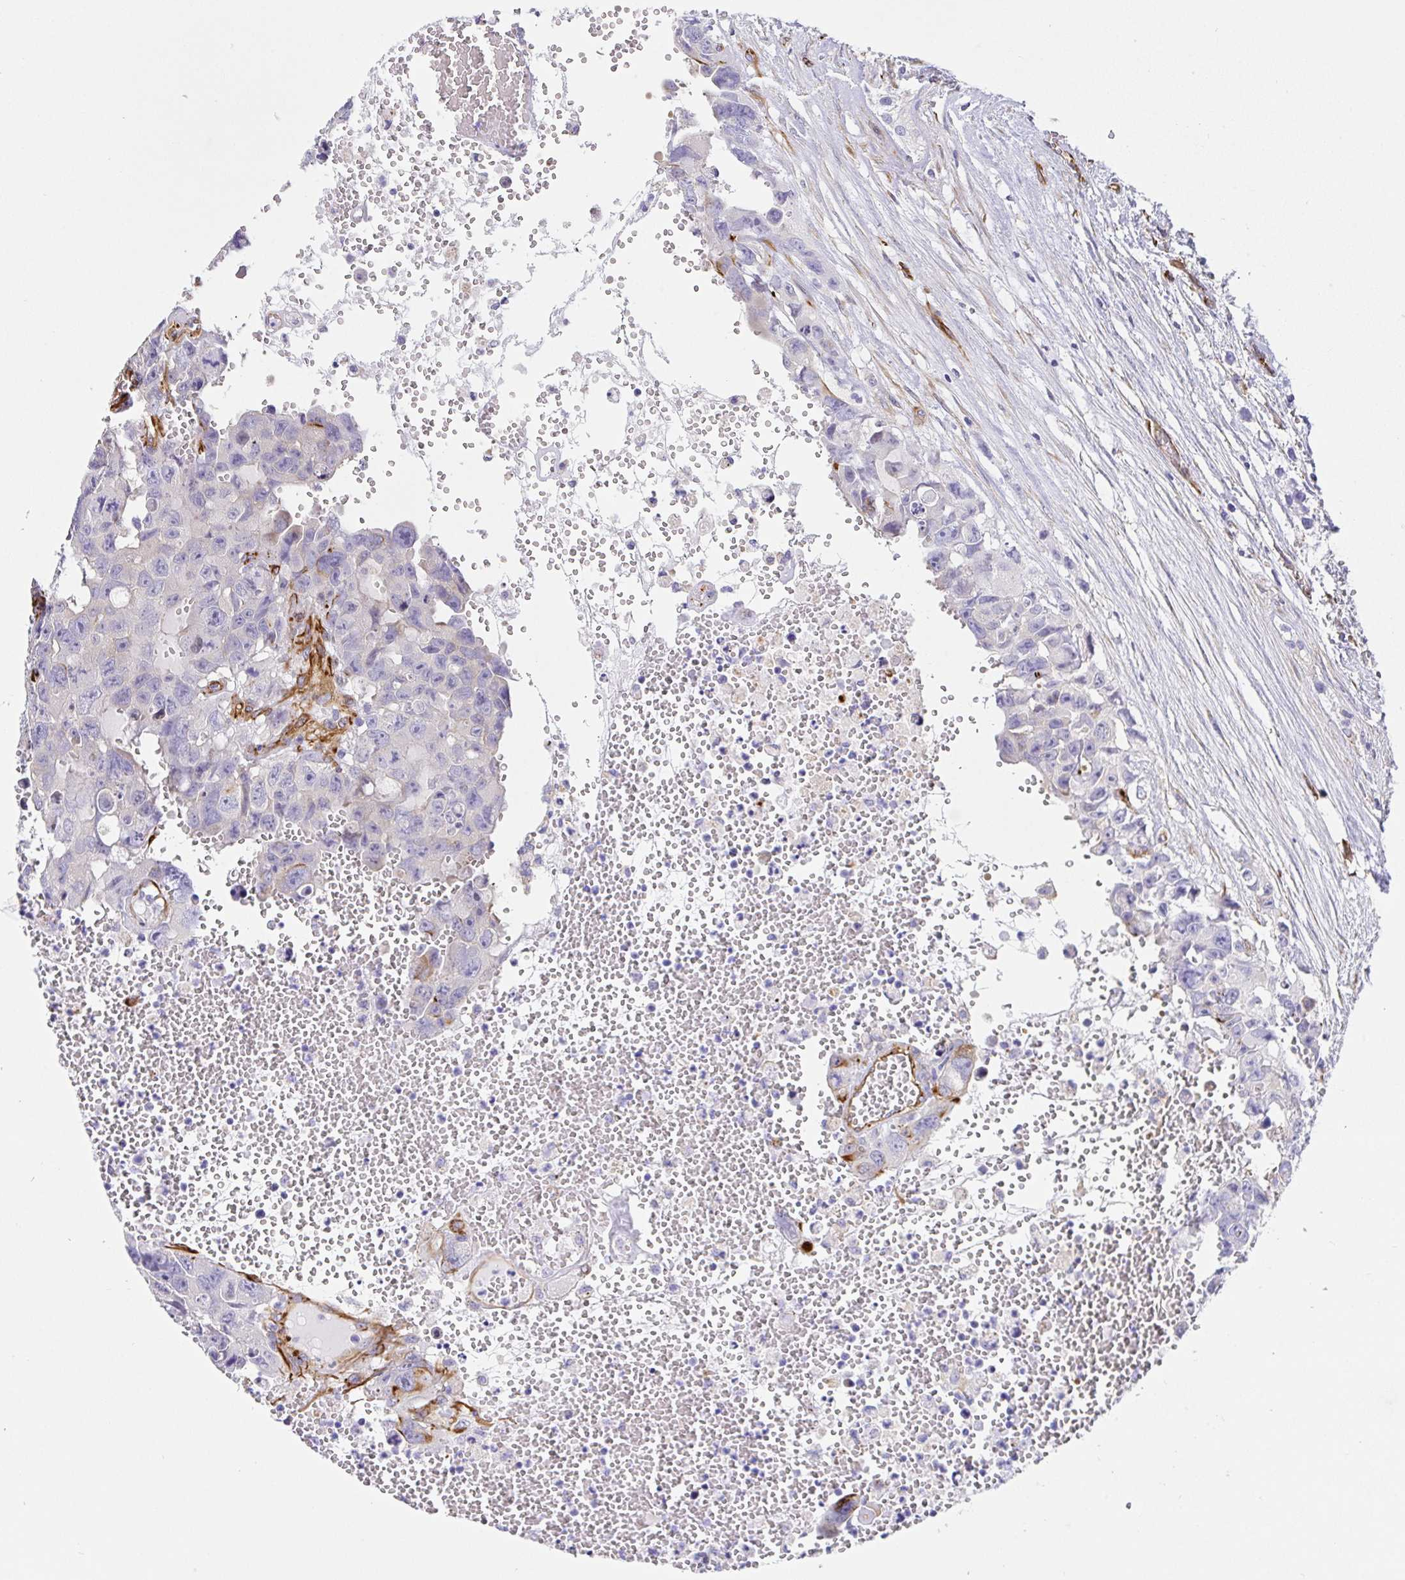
{"staining": {"intensity": "negative", "quantity": "none", "location": "none"}, "tissue": "testis cancer", "cell_type": "Tumor cells", "image_type": "cancer", "snomed": [{"axis": "morphology", "description": "Seminoma, NOS"}, {"axis": "topography", "description": "Testis"}], "caption": "High magnification brightfield microscopy of testis seminoma stained with DAB (brown) and counterstained with hematoxylin (blue): tumor cells show no significant expression. Brightfield microscopy of IHC stained with DAB (brown) and hematoxylin (blue), captured at high magnification.", "gene": "DOCK1", "patient": {"sex": "male", "age": 26}}